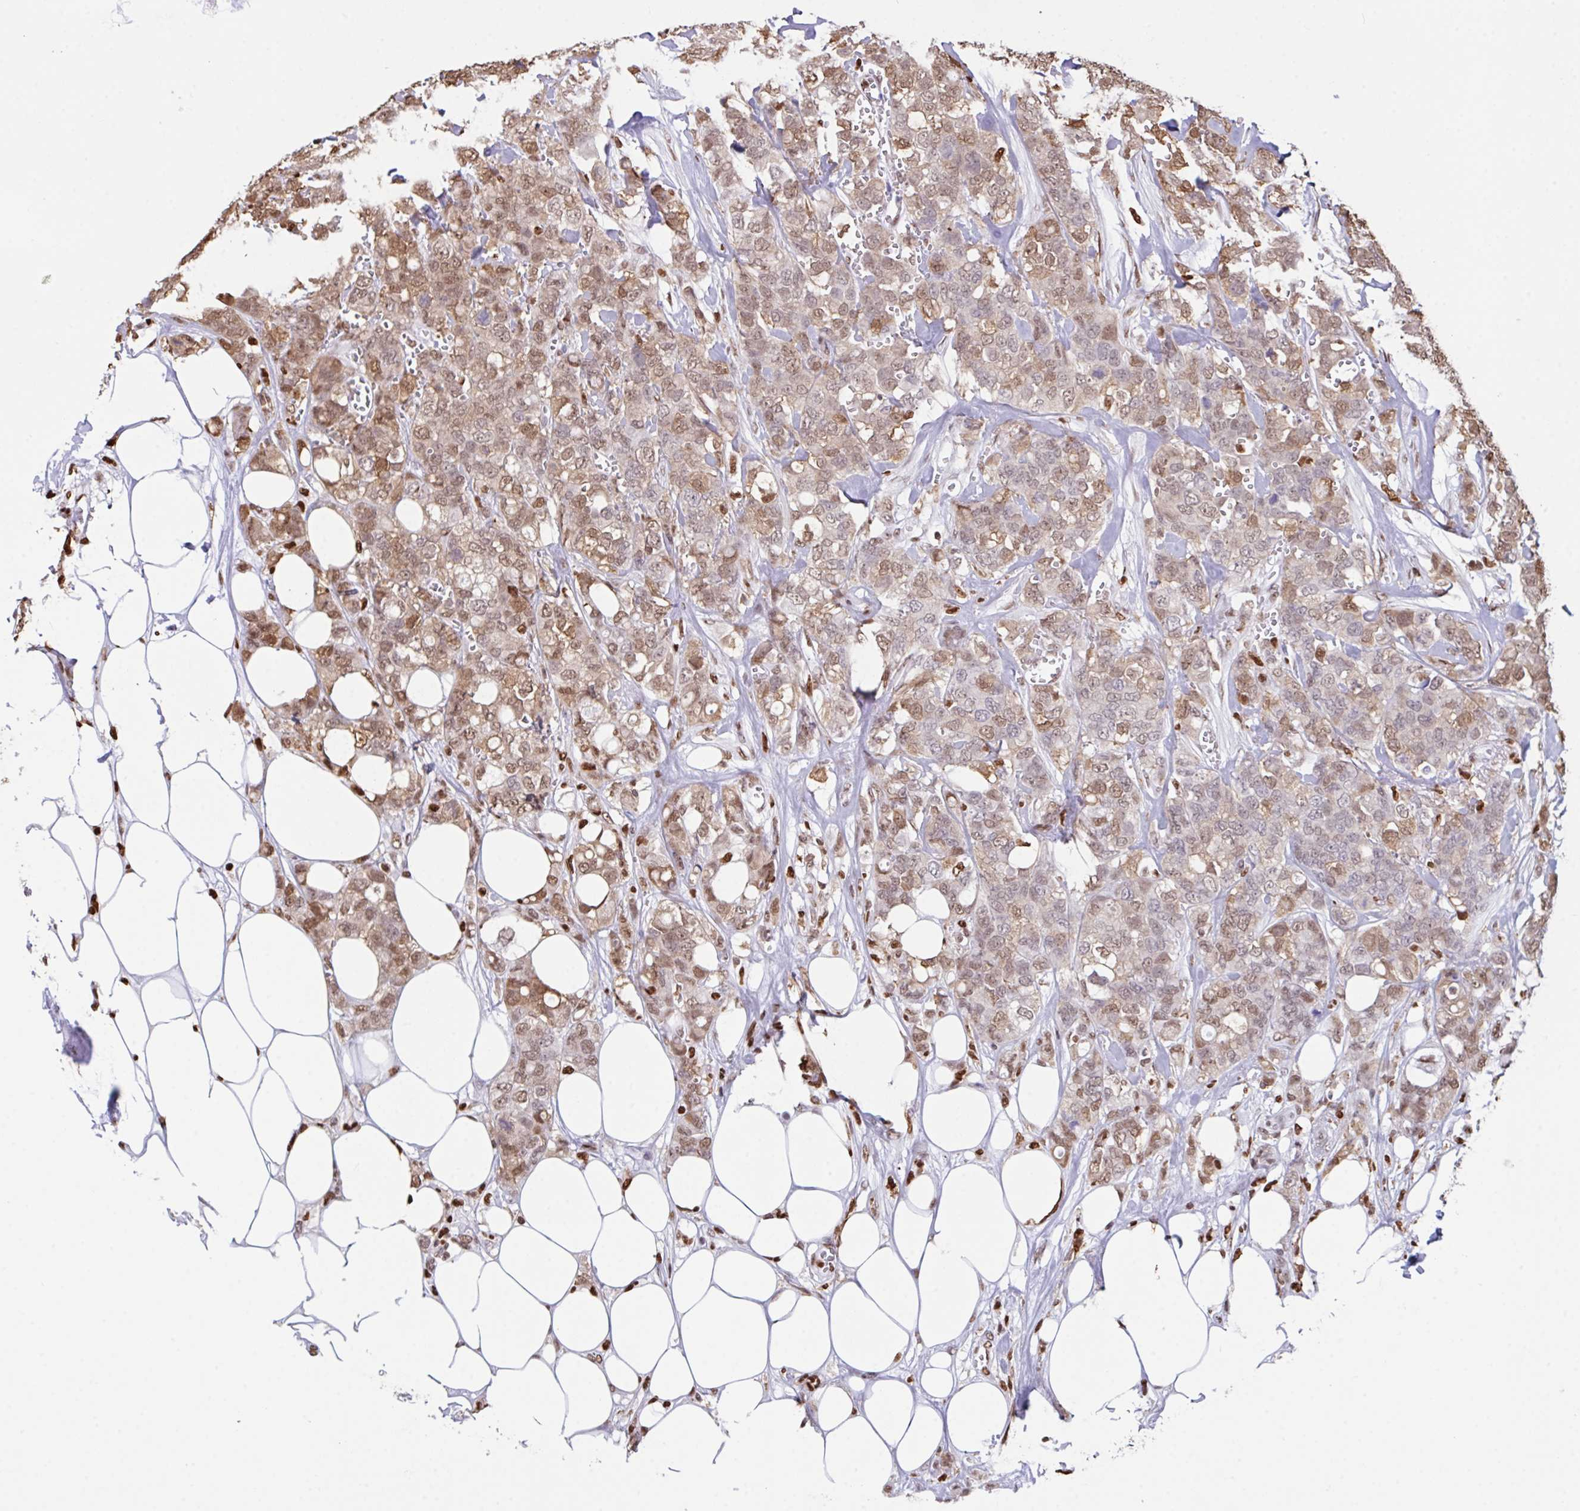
{"staining": {"intensity": "moderate", "quantity": ">75%", "location": "nuclear"}, "tissue": "breast cancer", "cell_type": "Tumor cells", "image_type": "cancer", "snomed": [{"axis": "morphology", "description": "Lobular carcinoma"}, {"axis": "topography", "description": "Breast"}], "caption": "Tumor cells show medium levels of moderate nuclear staining in approximately >75% of cells in human breast cancer.", "gene": "BTBD10", "patient": {"sex": "female", "age": 91}}